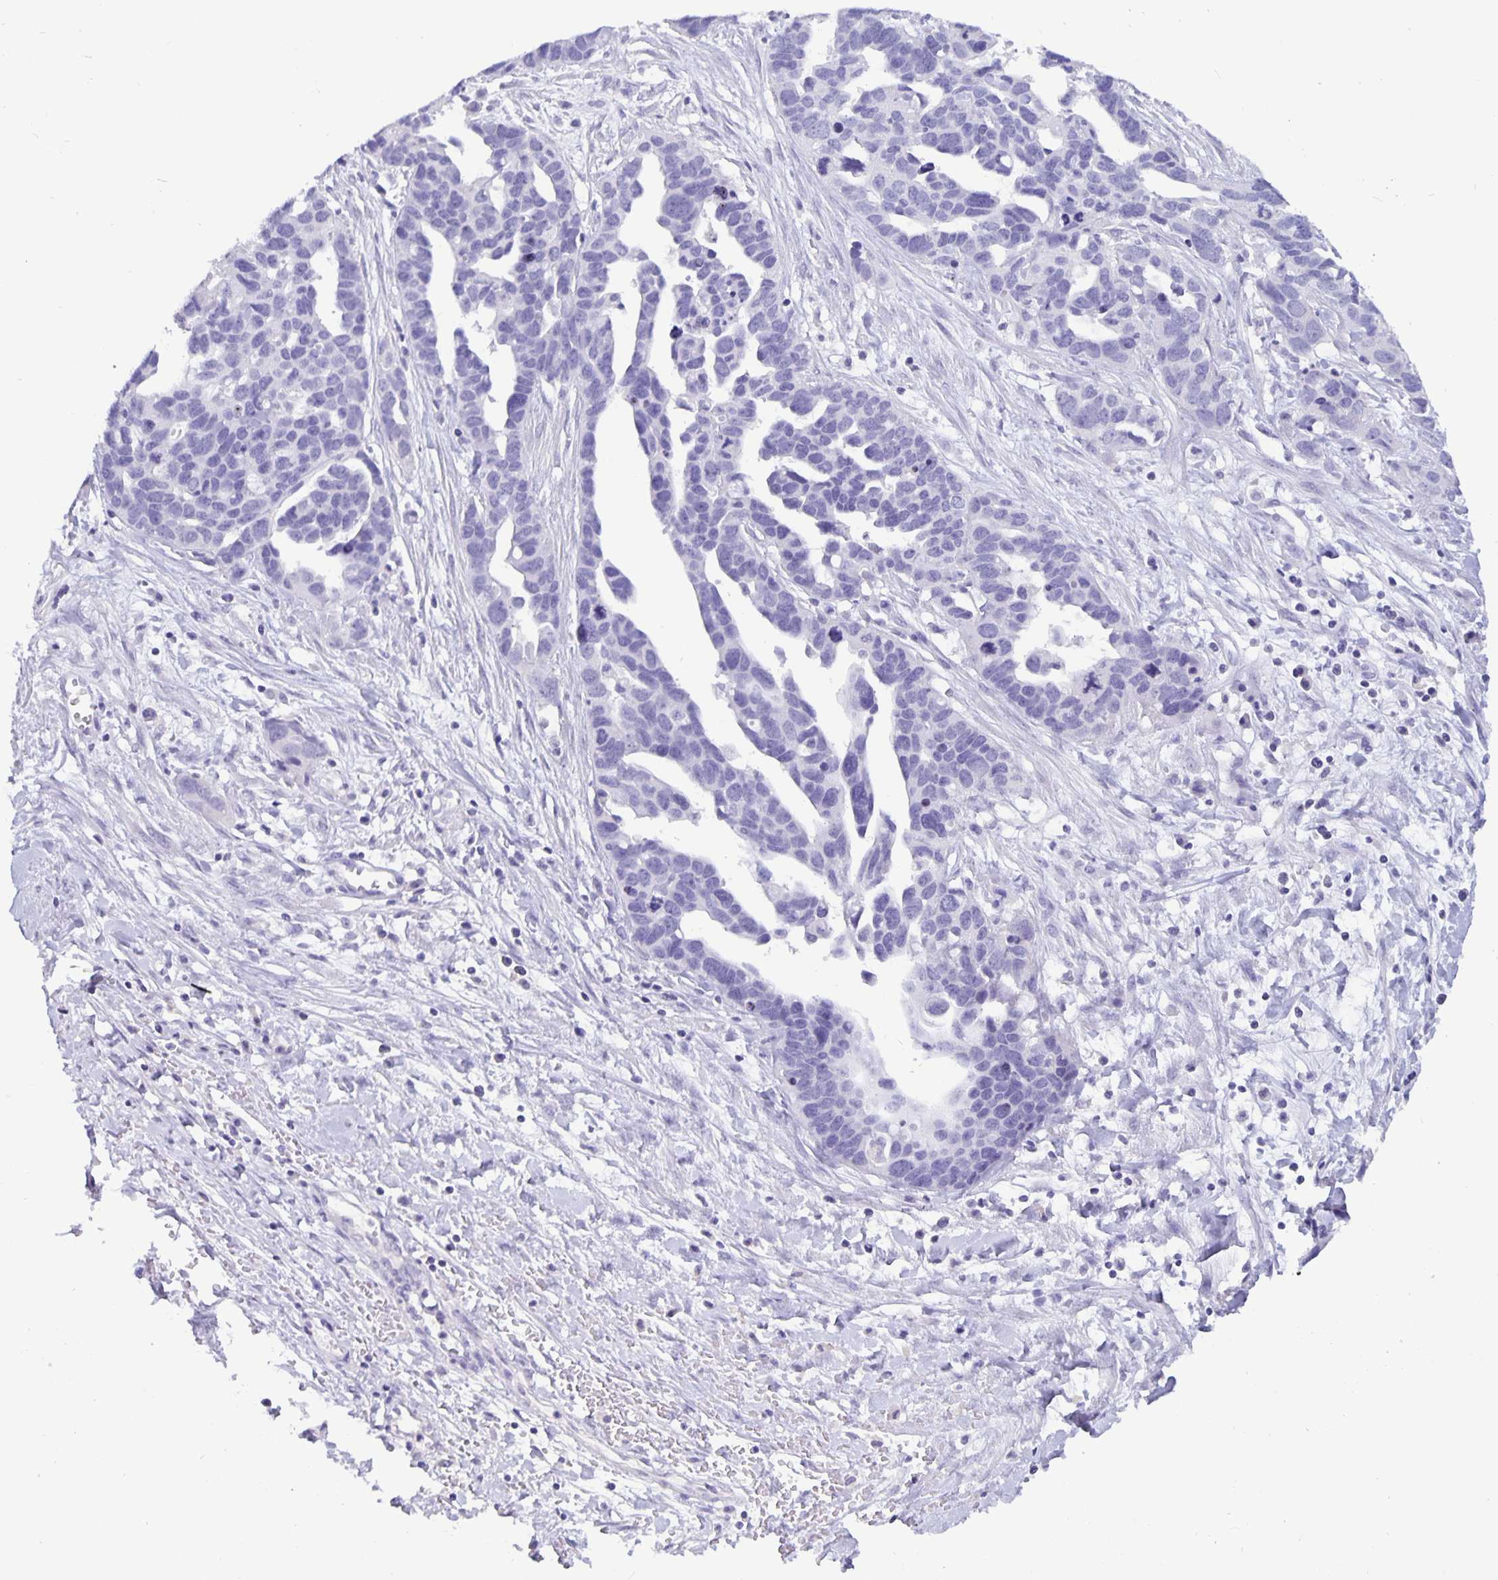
{"staining": {"intensity": "negative", "quantity": "none", "location": "none"}, "tissue": "ovarian cancer", "cell_type": "Tumor cells", "image_type": "cancer", "snomed": [{"axis": "morphology", "description": "Cystadenocarcinoma, serous, NOS"}, {"axis": "topography", "description": "Ovary"}], "caption": "High power microscopy photomicrograph of an immunohistochemistry image of serous cystadenocarcinoma (ovarian), revealing no significant expression in tumor cells.", "gene": "BPIFA3", "patient": {"sex": "female", "age": 54}}